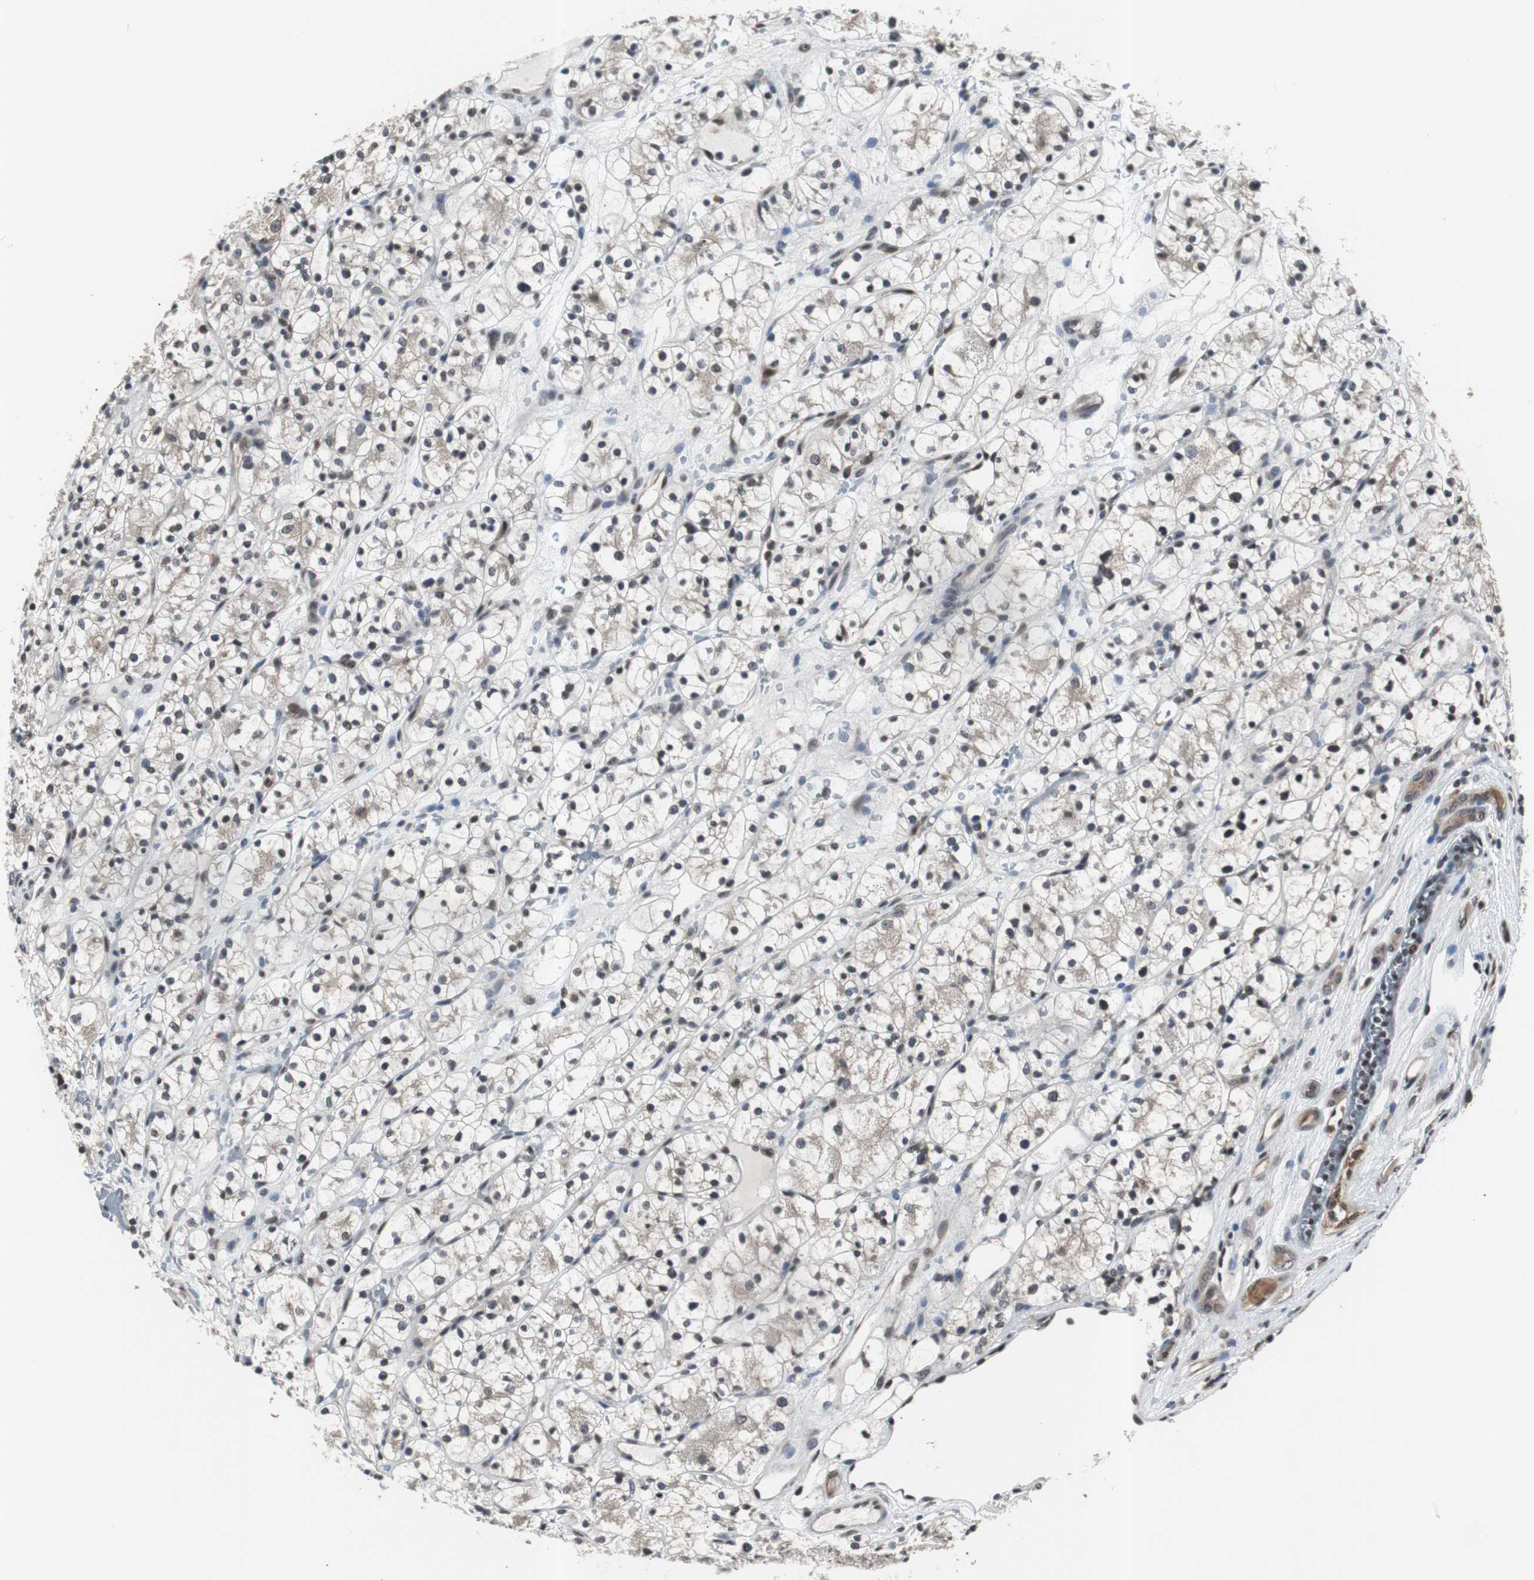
{"staining": {"intensity": "negative", "quantity": "none", "location": "none"}, "tissue": "renal cancer", "cell_type": "Tumor cells", "image_type": "cancer", "snomed": [{"axis": "morphology", "description": "Adenocarcinoma, NOS"}, {"axis": "topography", "description": "Kidney"}], "caption": "The photomicrograph shows no staining of tumor cells in renal cancer.", "gene": "SMAD1", "patient": {"sex": "female", "age": 60}}